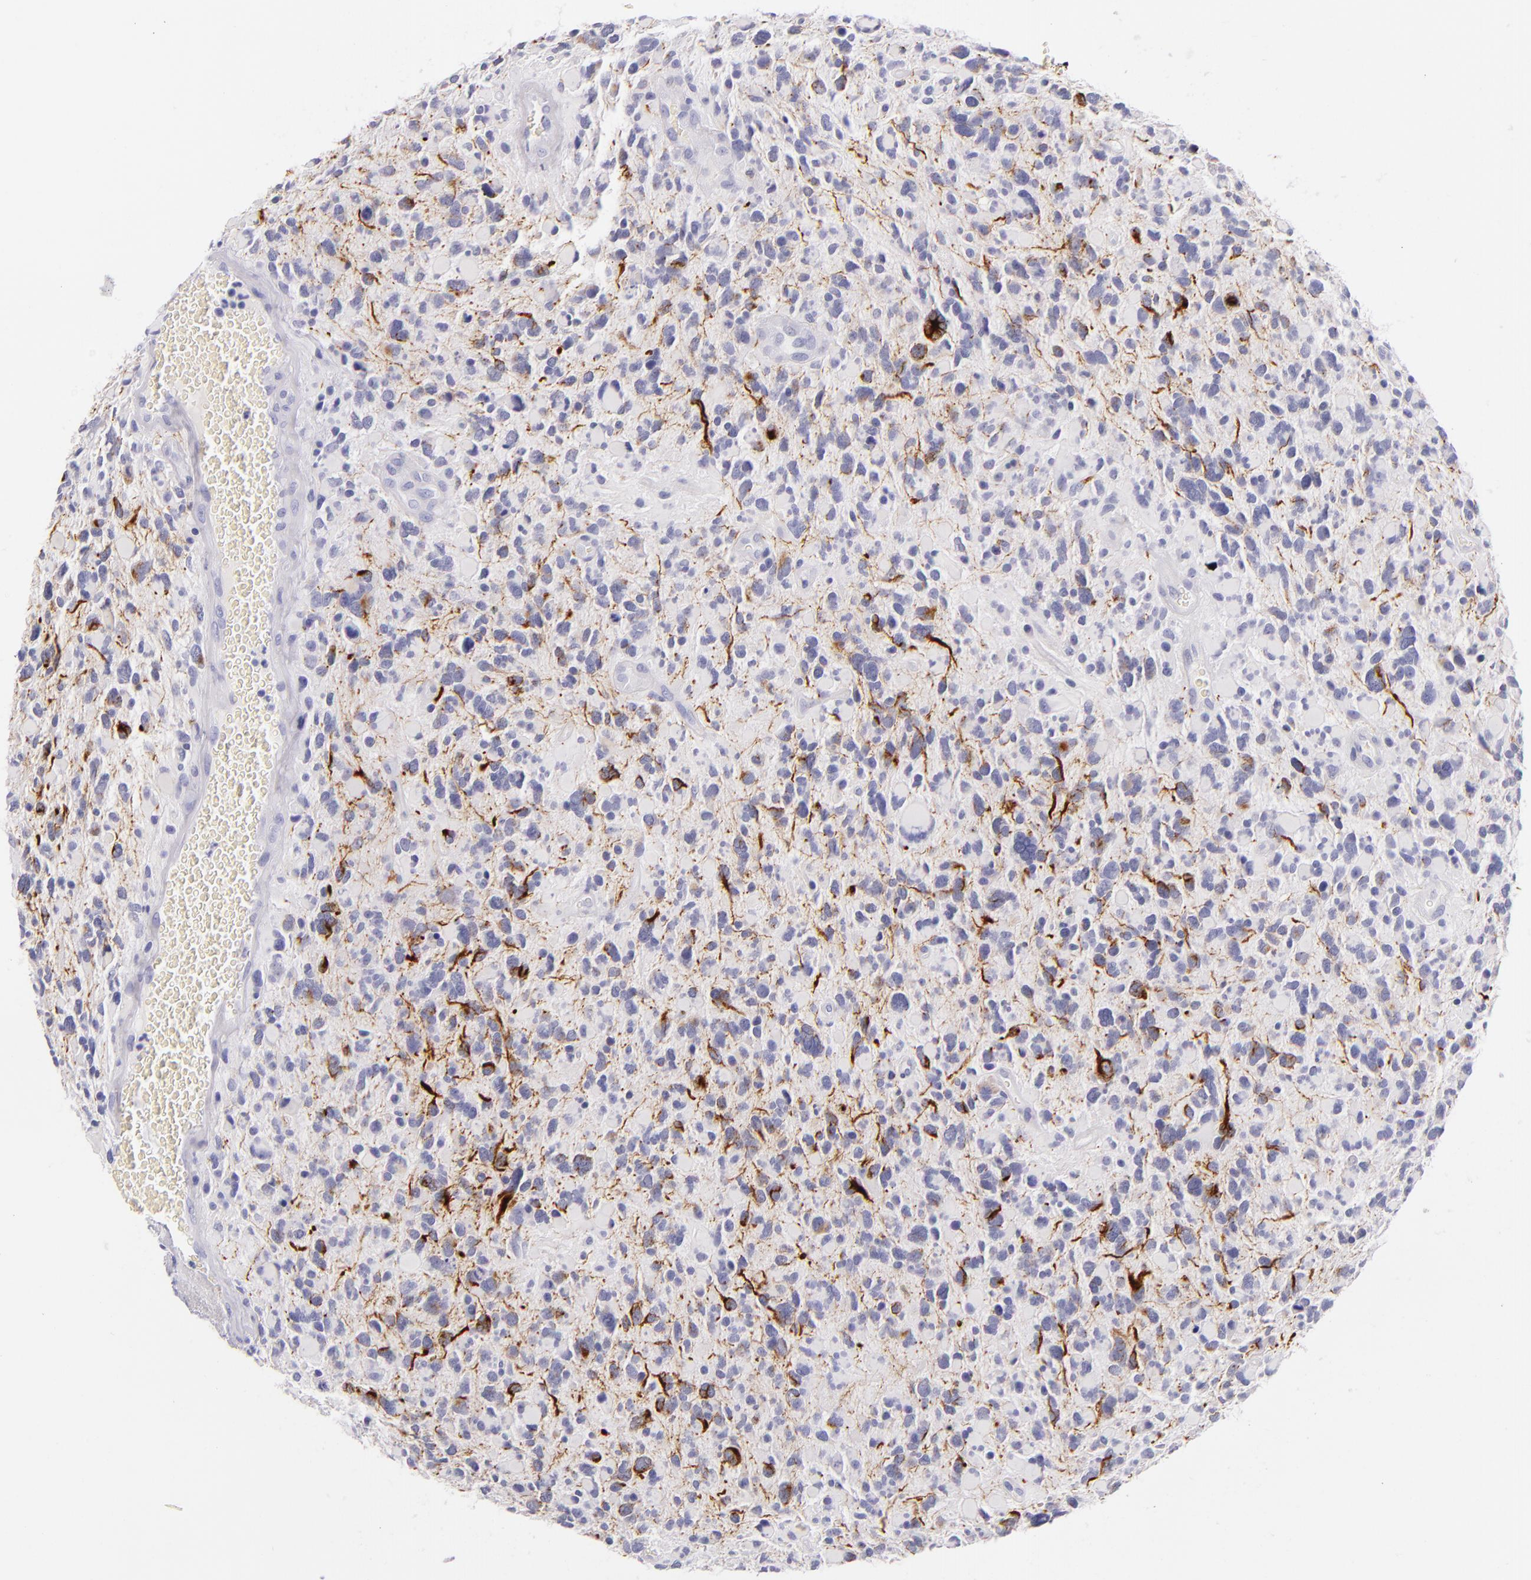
{"staining": {"intensity": "strong", "quantity": "25%-75%", "location": "cytoplasmic/membranous"}, "tissue": "glioma", "cell_type": "Tumor cells", "image_type": "cancer", "snomed": [{"axis": "morphology", "description": "Glioma, malignant, High grade"}, {"axis": "topography", "description": "Brain"}], "caption": "A high amount of strong cytoplasmic/membranous positivity is seen in about 25%-75% of tumor cells in malignant high-grade glioma tissue.", "gene": "INA", "patient": {"sex": "female", "age": 37}}